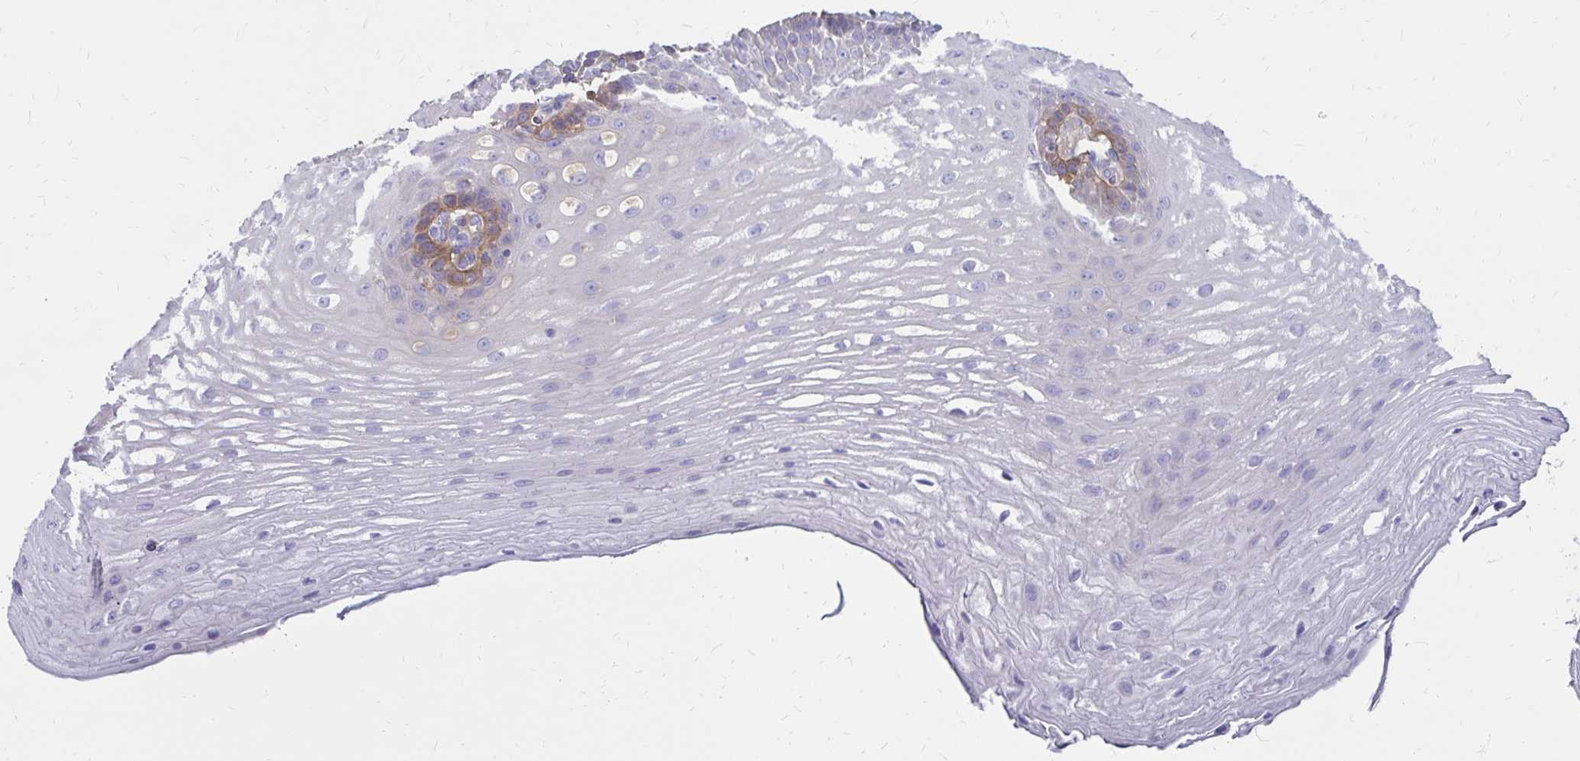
{"staining": {"intensity": "weak", "quantity": "<25%", "location": "cytoplasmic/membranous"}, "tissue": "esophagus", "cell_type": "Squamous epithelial cells", "image_type": "normal", "snomed": [{"axis": "morphology", "description": "Normal tissue, NOS"}, {"axis": "topography", "description": "Esophagus"}], "caption": "Immunohistochemical staining of benign human esophagus exhibits no significant positivity in squamous epithelial cells. Nuclei are stained in blue.", "gene": "TNS3", "patient": {"sex": "male", "age": 62}}